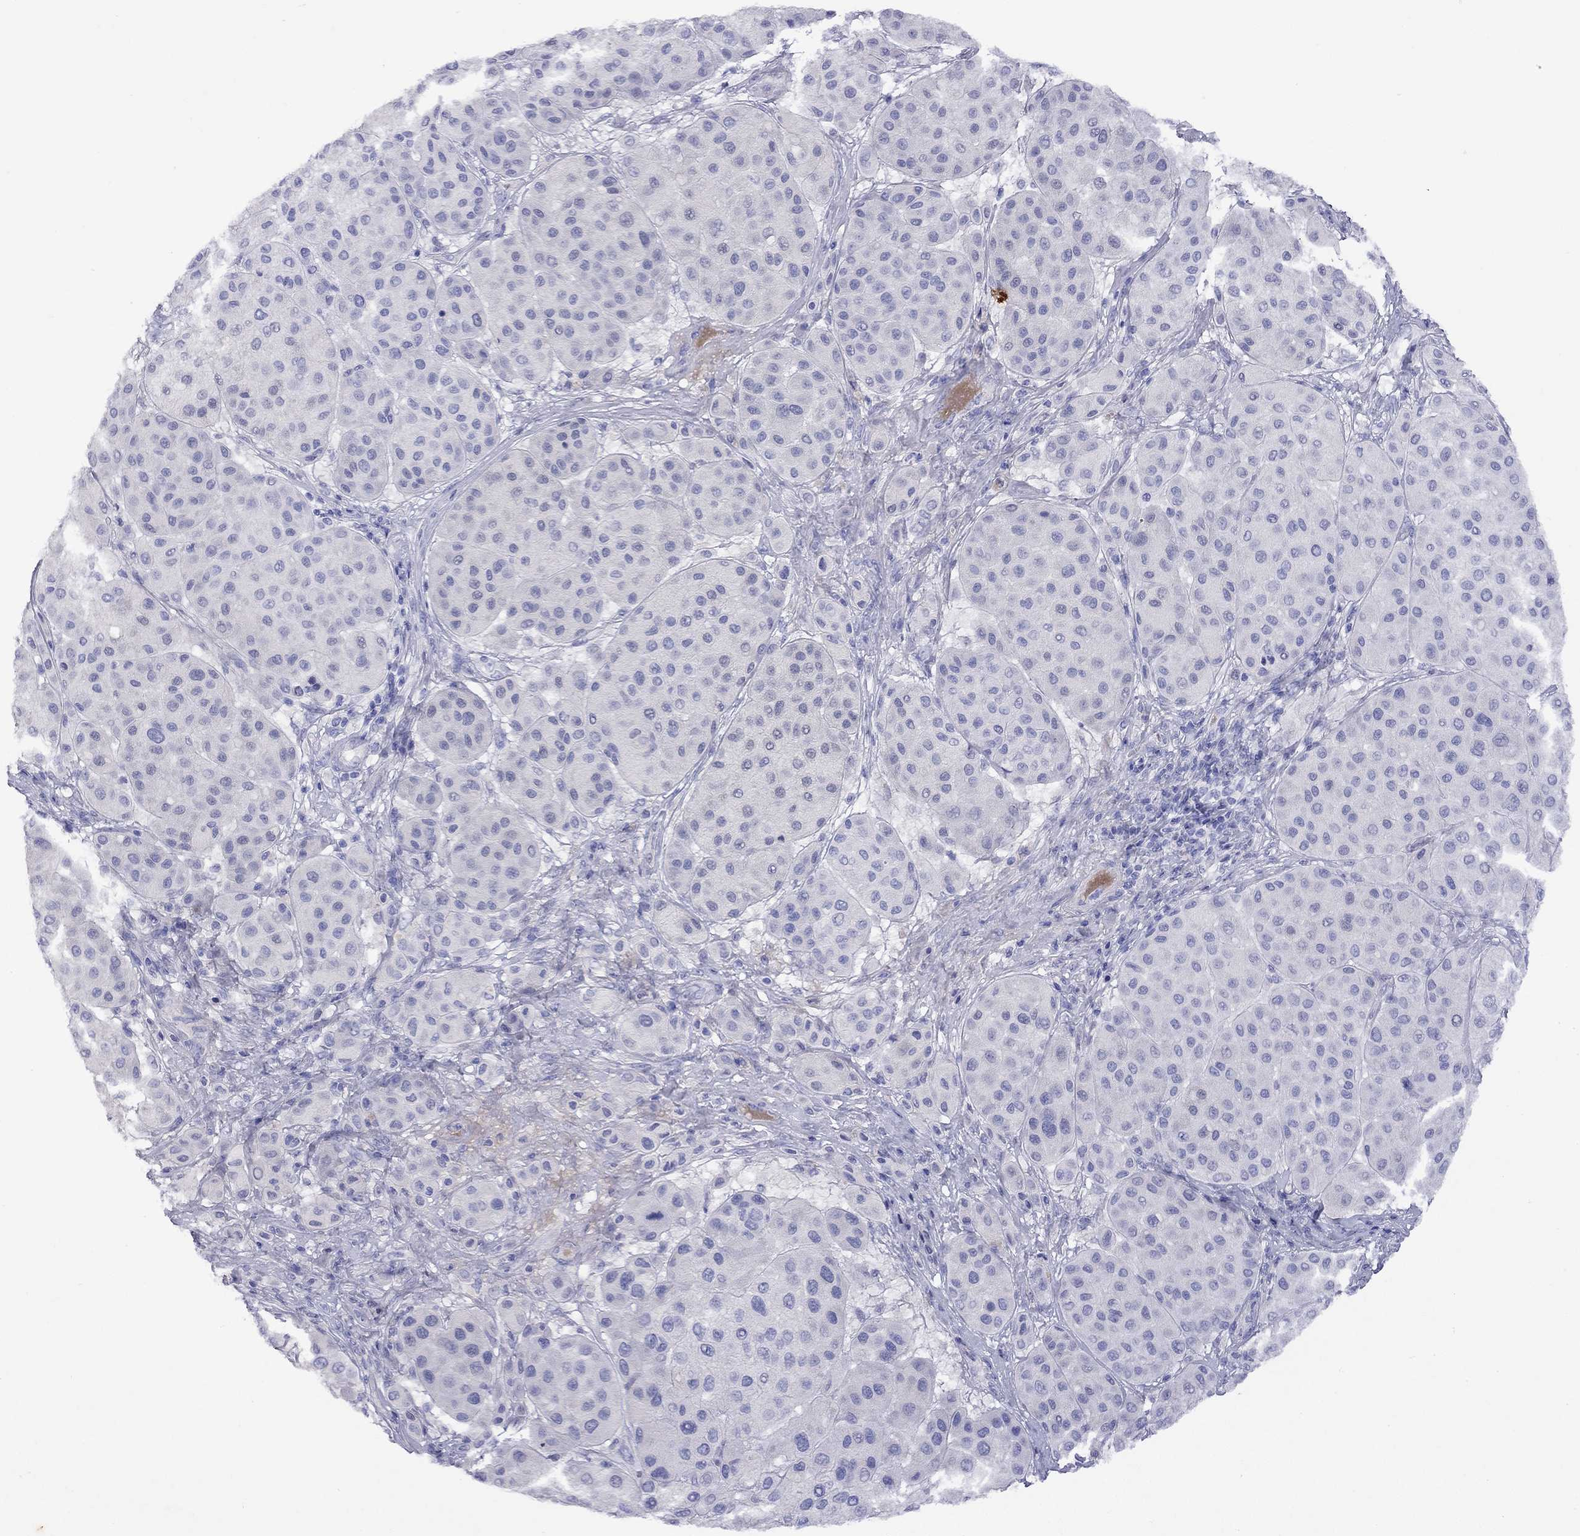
{"staining": {"intensity": "negative", "quantity": "none", "location": "none"}, "tissue": "melanoma", "cell_type": "Tumor cells", "image_type": "cancer", "snomed": [{"axis": "morphology", "description": "Malignant melanoma, Metastatic site"}, {"axis": "topography", "description": "Smooth muscle"}], "caption": "The image exhibits no staining of tumor cells in melanoma.", "gene": "GNAT3", "patient": {"sex": "male", "age": 41}}